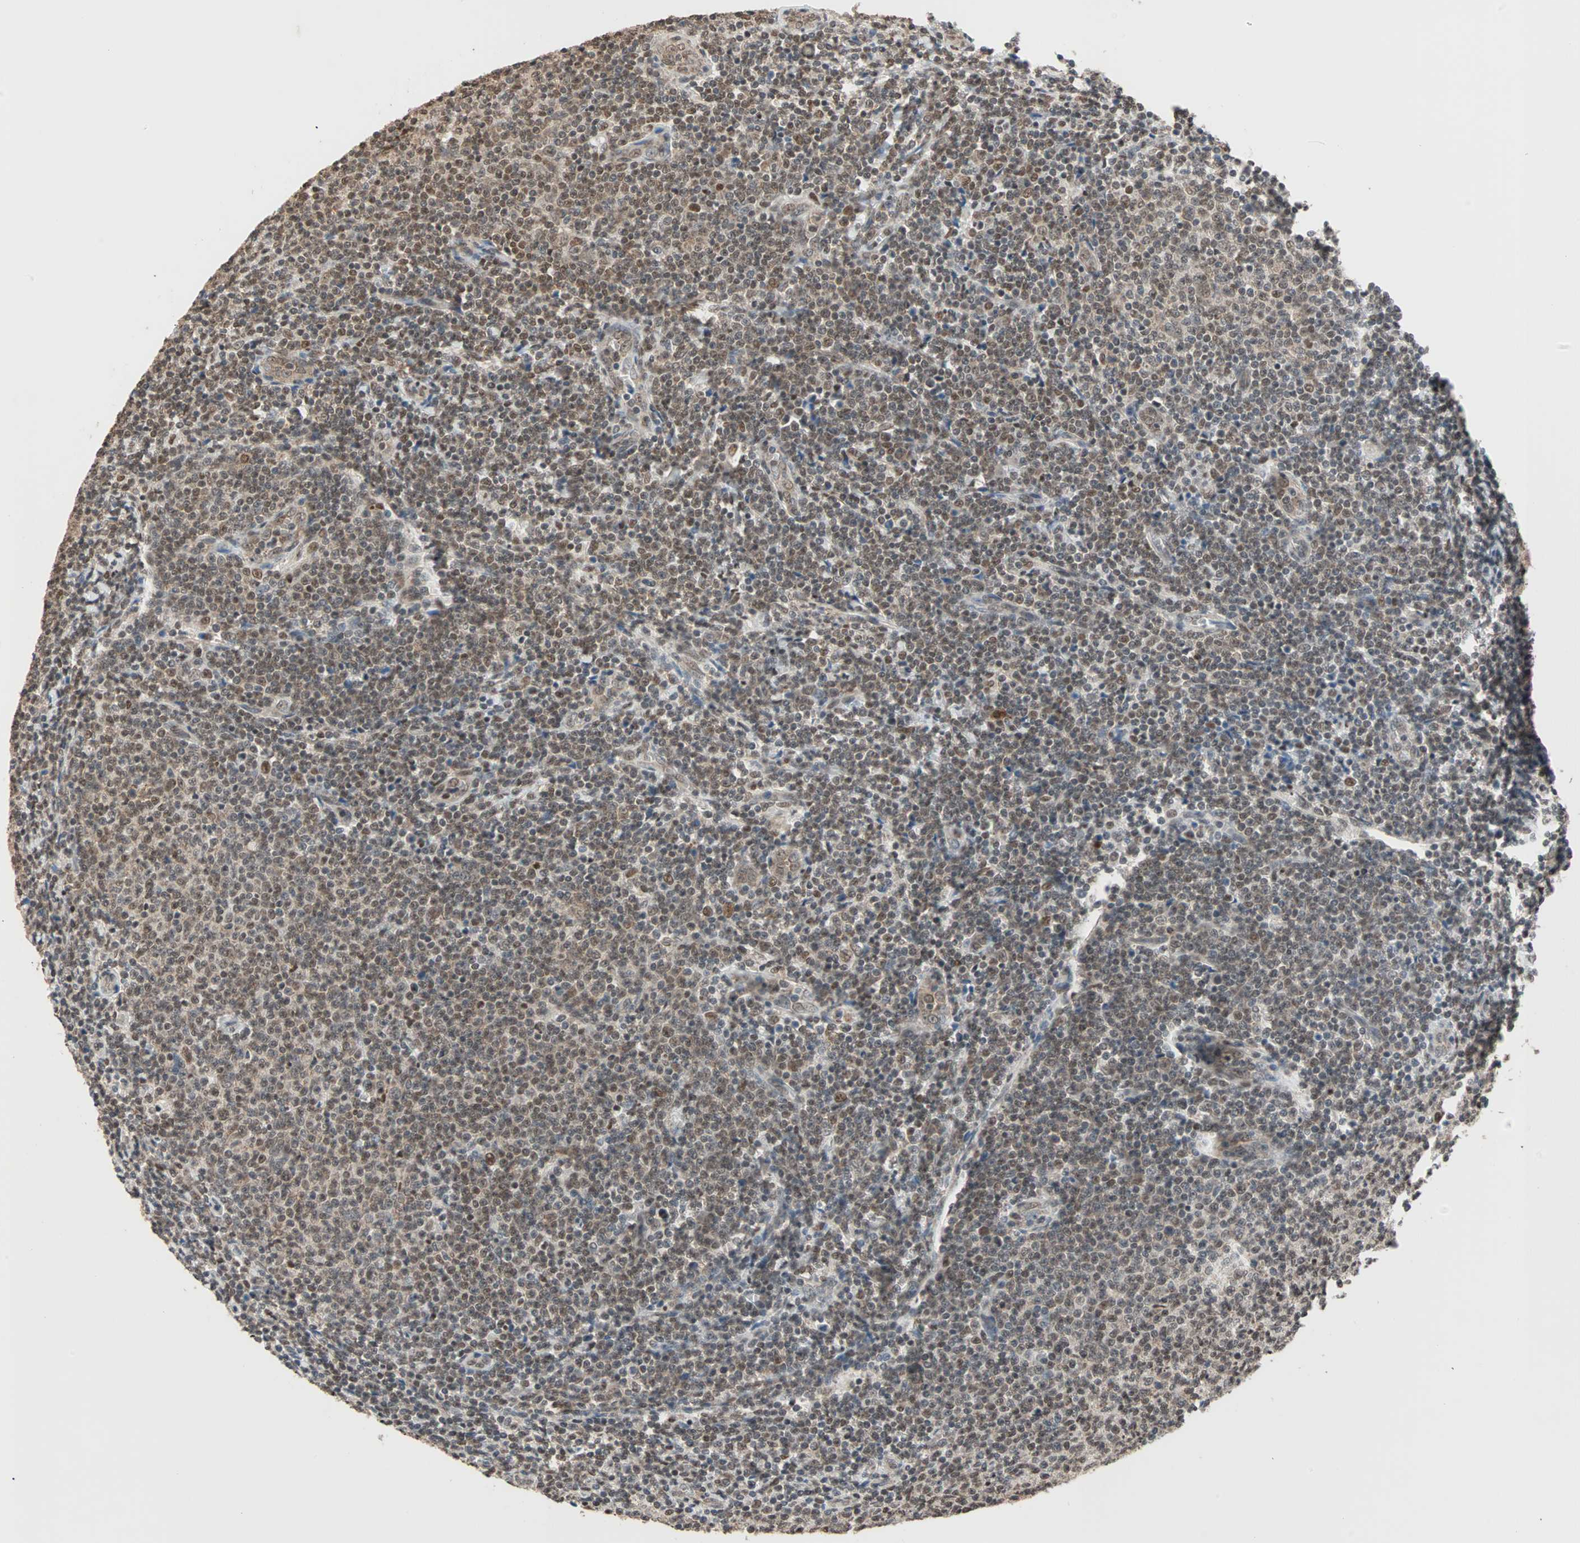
{"staining": {"intensity": "moderate", "quantity": ">75%", "location": "nuclear"}, "tissue": "lymphoma", "cell_type": "Tumor cells", "image_type": "cancer", "snomed": [{"axis": "morphology", "description": "Malignant lymphoma, non-Hodgkin's type, Low grade"}, {"axis": "topography", "description": "Lymph node"}], "caption": "Brown immunohistochemical staining in human lymphoma displays moderate nuclear expression in approximately >75% of tumor cells. Immunohistochemistry (ihc) stains the protein of interest in brown and the nuclei are stained blue.", "gene": "DAZAP1", "patient": {"sex": "male", "age": 66}}